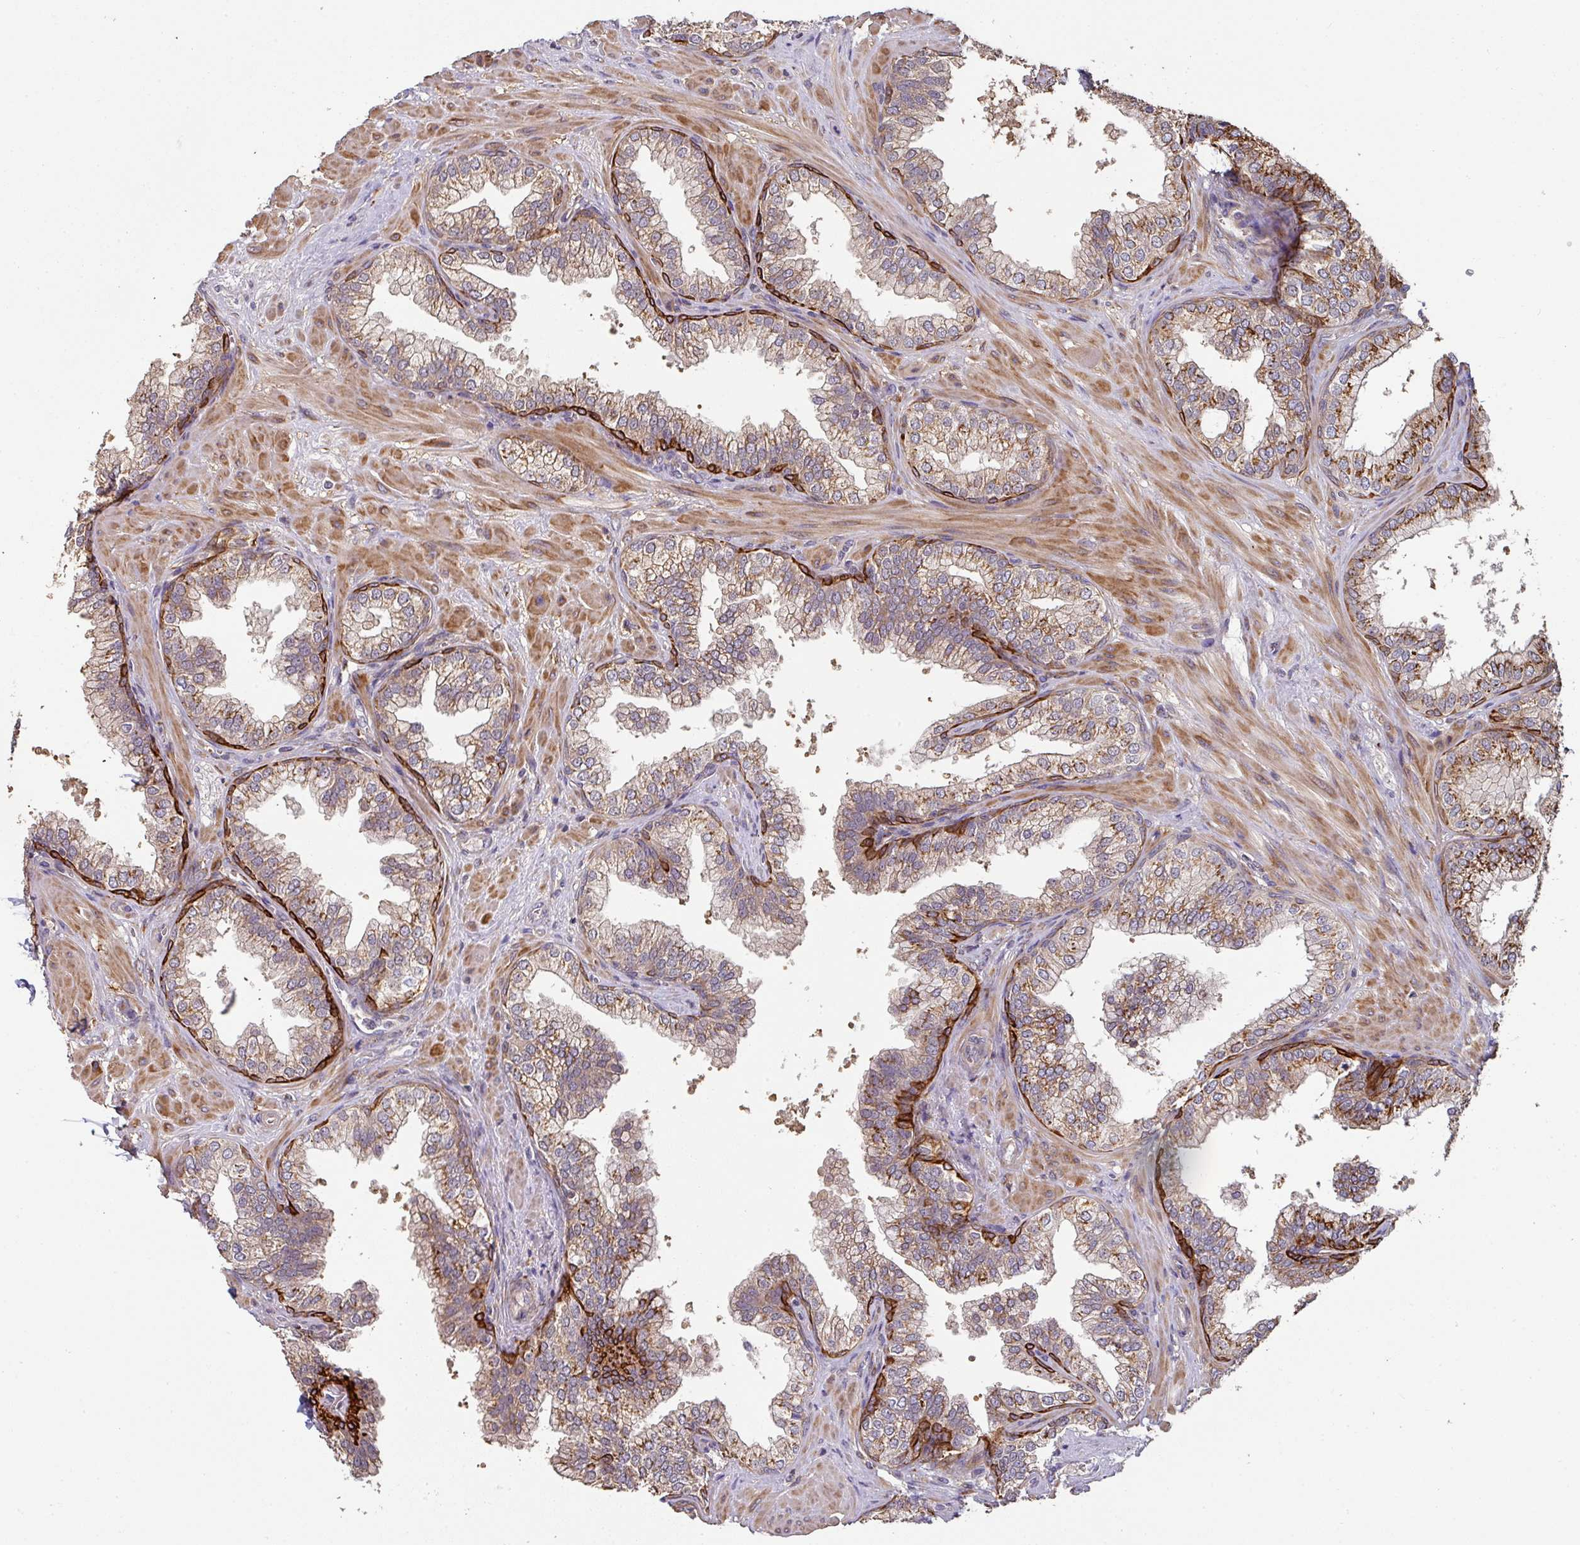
{"staining": {"intensity": "moderate", "quantity": ">75%", "location": "cytoplasmic/membranous"}, "tissue": "prostate", "cell_type": "Glandular cells", "image_type": "normal", "snomed": [{"axis": "morphology", "description": "Normal tissue, NOS"}, {"axis": "topography", "description": "Prostate"}], "caption": "Moderate cytoplasmic/membranous expression for a protein is identified in about >75% of glandular cells of normal prostate using immunohistochemistry.", "gene": "ZNF268", "patient": {"sex": "male", "age": 60}}